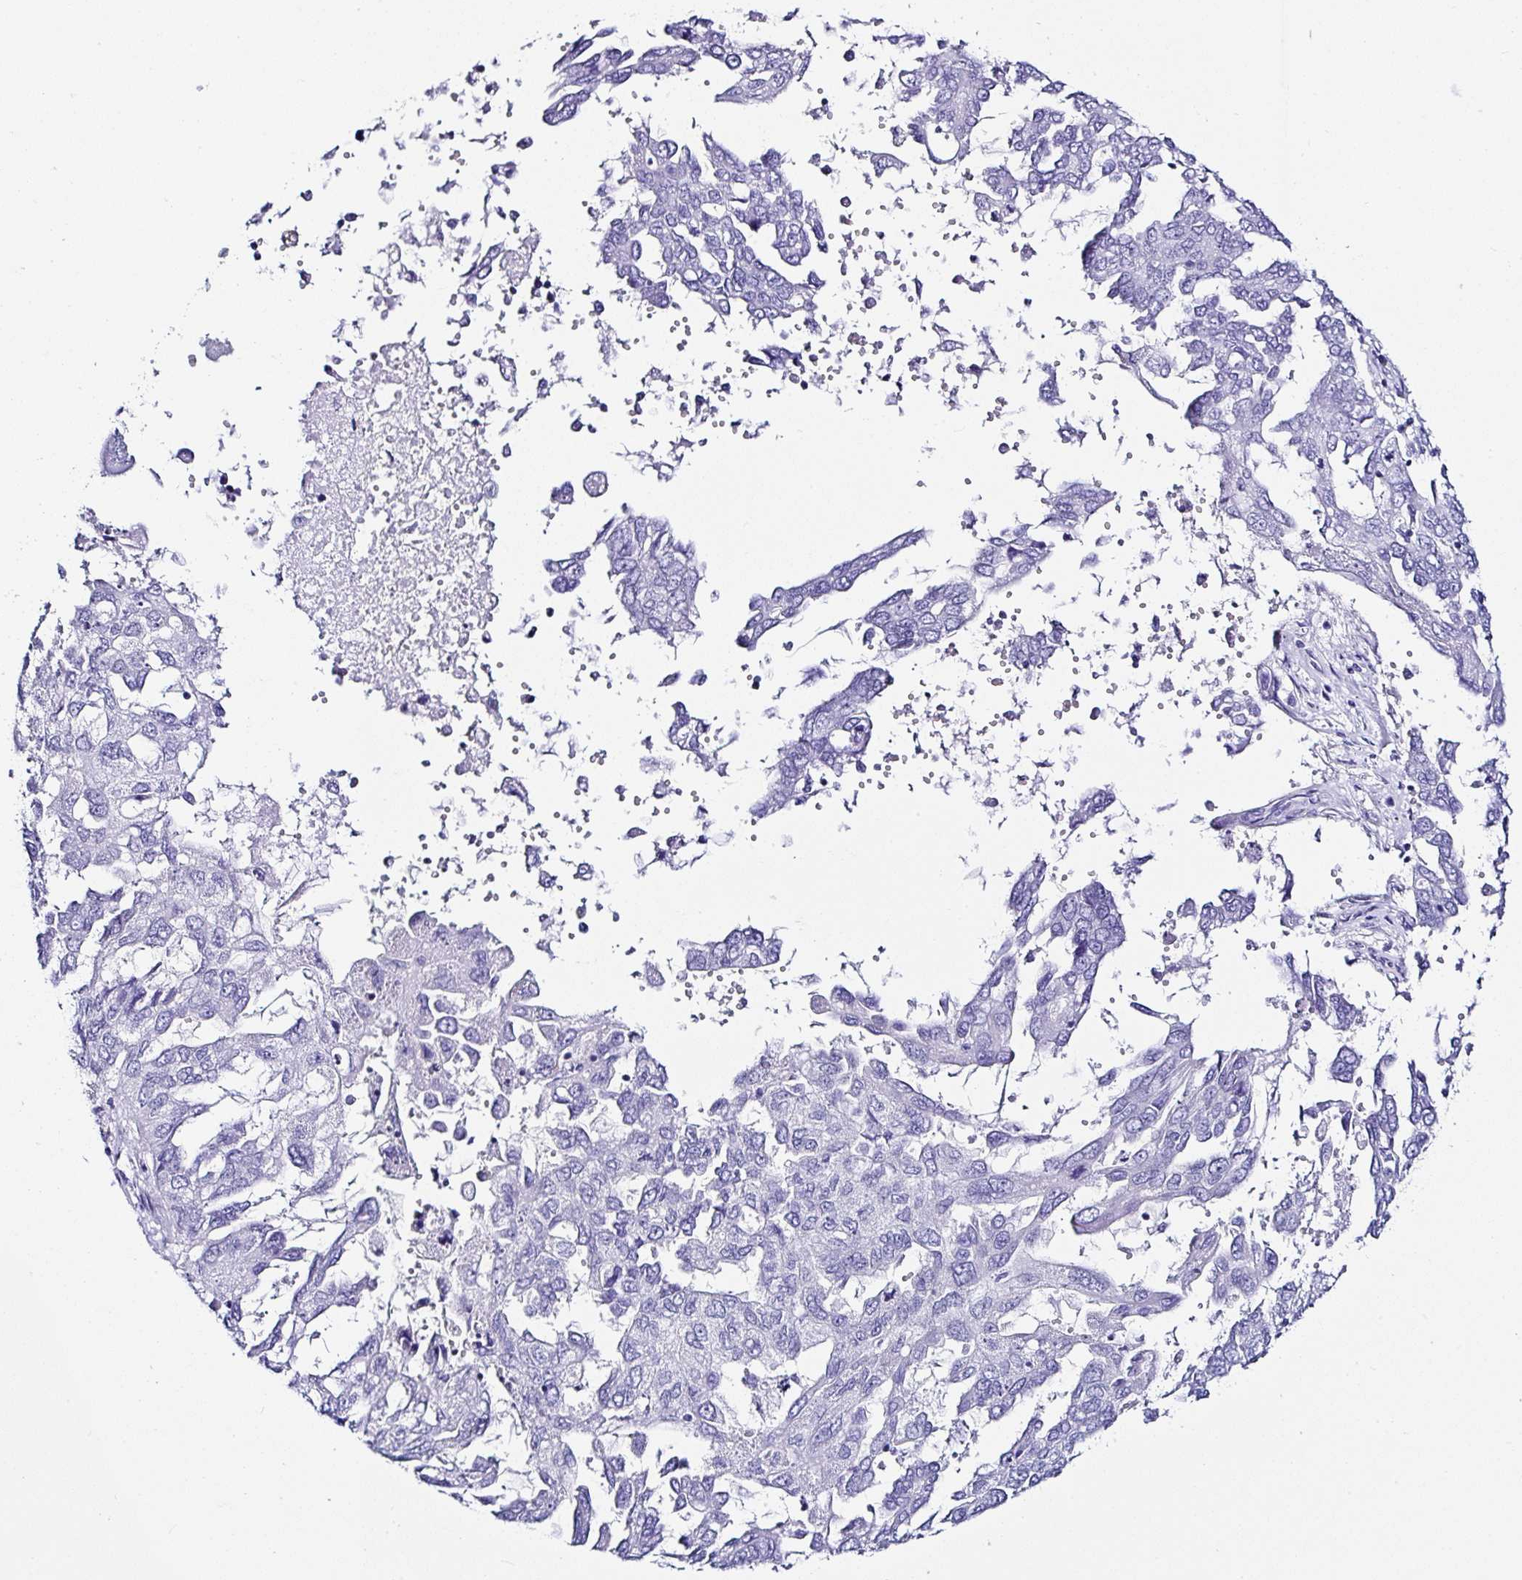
{"staining": {"intensity": "negative", "quantity": "none", "location": "none"}, "tissue": "ovarian cancer", "cell_type": "Tumor cells", "image_type": "cancer", "snomed": [{"axis": "morphology", "description": "Cystadenocarcinoma, serous, NOS"}, {"axis": "topography", "description": "Ovary"}], "caption": "There is no significant positivity in tumor cells of ovarian cancer.", "gene": "TMPRSS11E", "patient": {"sex": "female", "age": 53}}